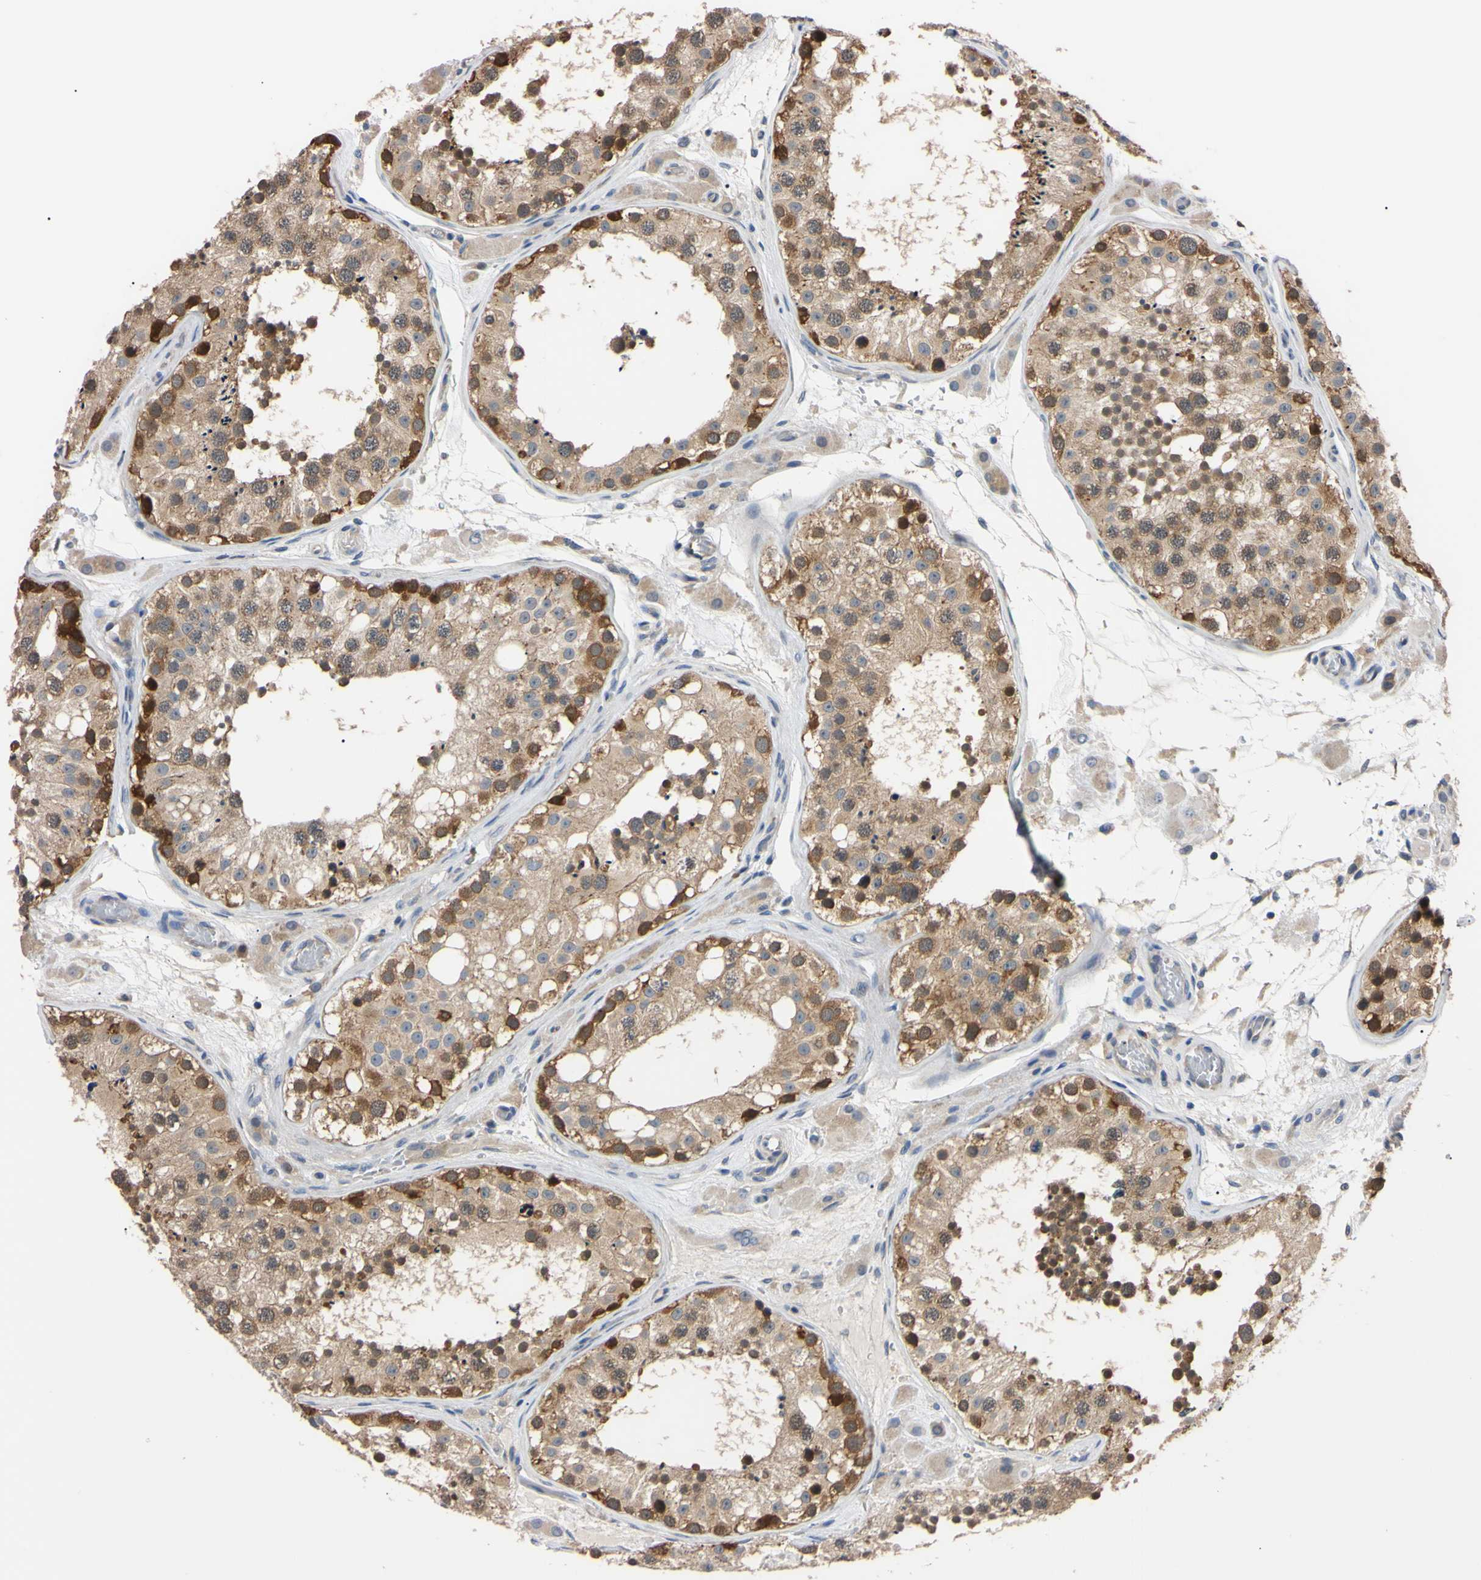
{"staining": {"intensity": "strong", "quantity": "<25%", "location": "cytoplasmic/membranous,nuclear"}, "tissue": "testis", "cell_type": "Cells in seminiferous ducts", "image_type": "normal", "snomed": [{"axis": "morphology", "description": "Normal tissue, NOS"}, {"axis": "topography", "description": "Testis"}], "caption": "The immunohistochemical stain shows strong cytoplasmic/membranous,nuclear expression in cells in seminiferous ducts of normal testis.", "gene": "RARS1", "patient": {"sex": "male", "age": 26}}